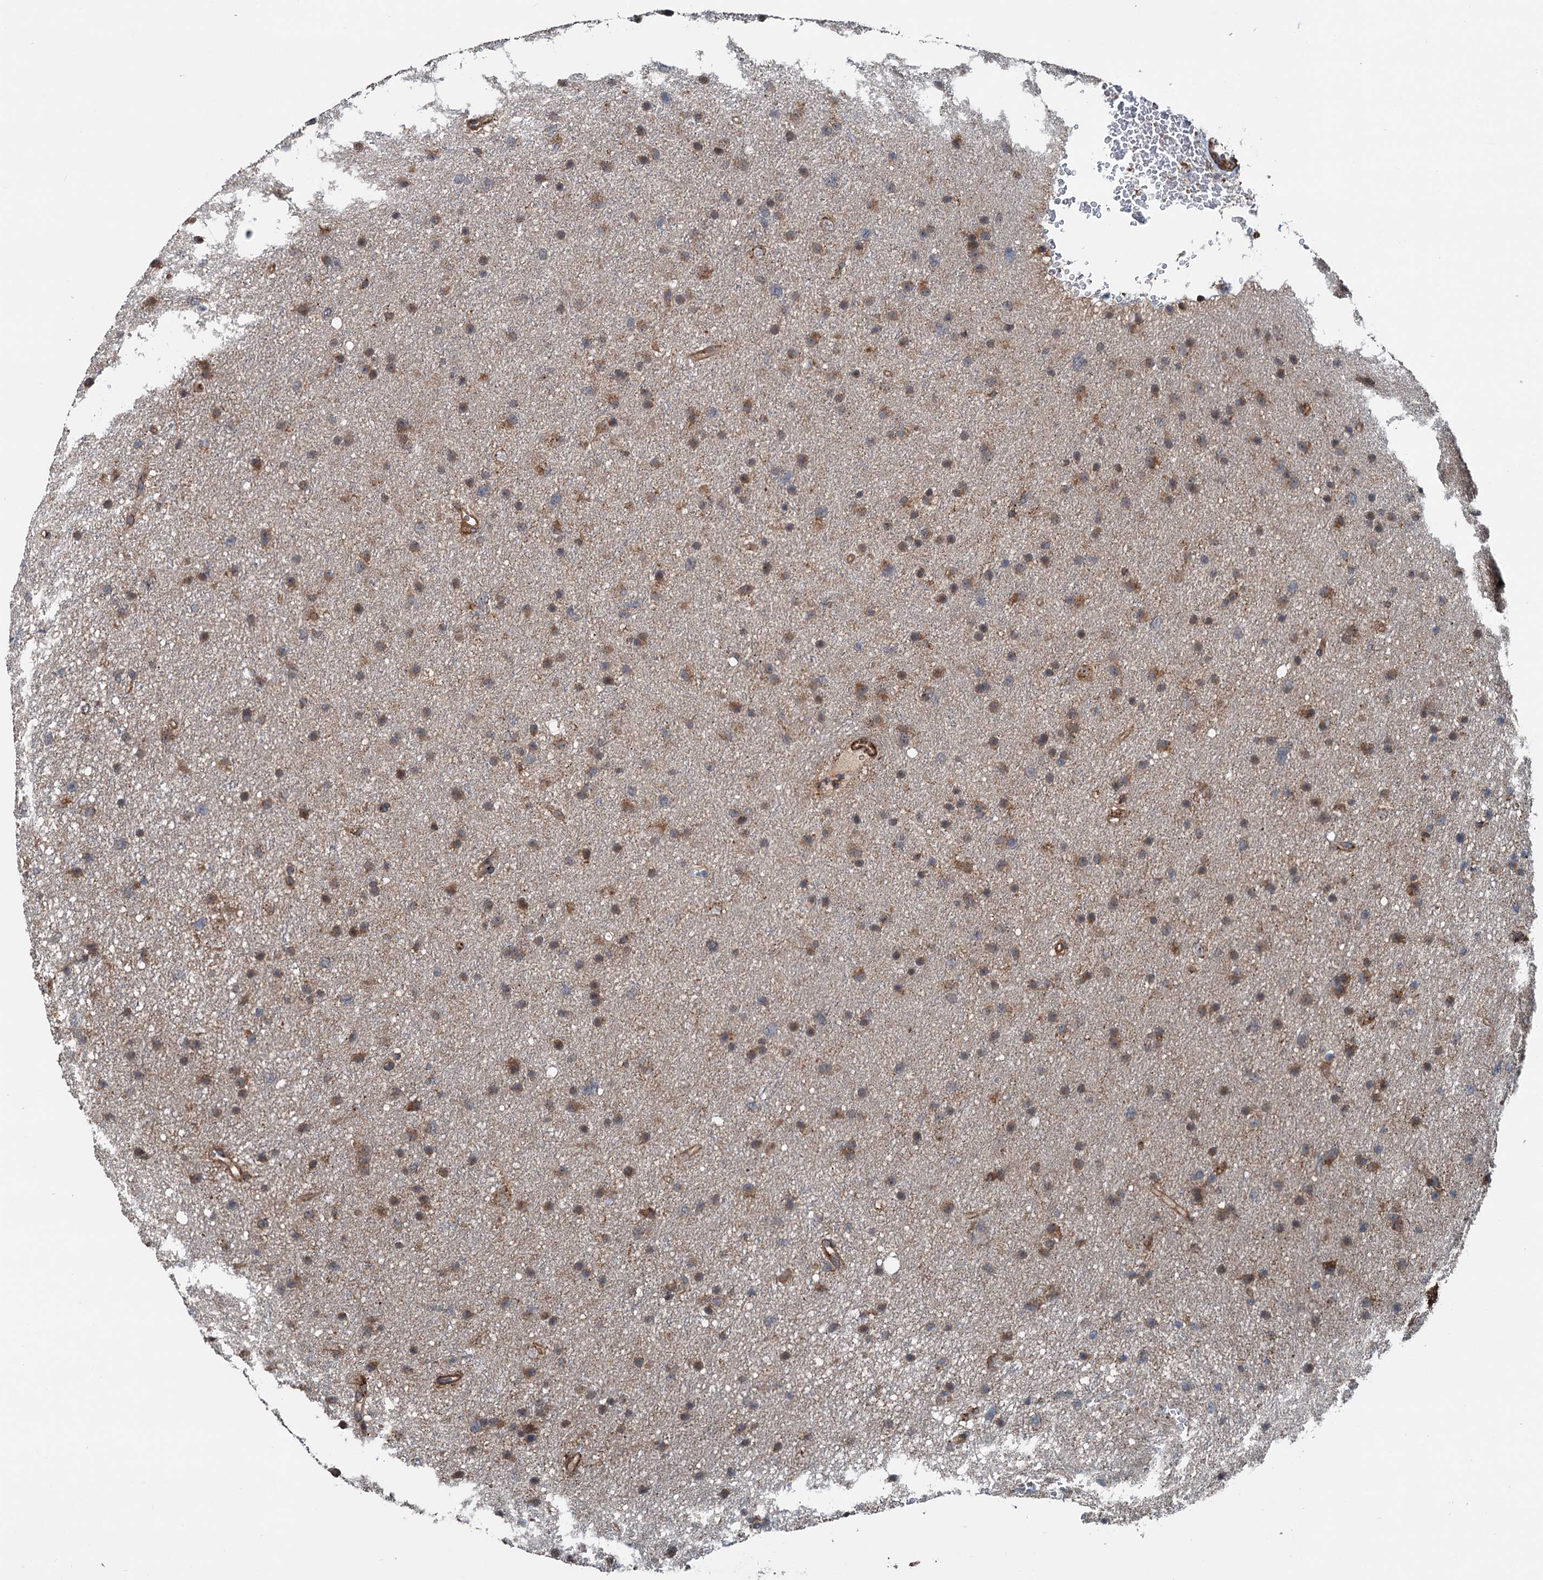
{"staining": {"intensity": "moderate", "quantity": ">75%", "location": "cytoplasmic/membranous"}, "tissue": "glioma", "cell_type": "Tumor cells", "image_type": "cancer", "snomed": [{"axis": "morphology", "description": "Glioma, malignant, Low grade"}, {"axis": "topography", "description": "Cerebral cortex"}], "caption": "Protein analysis of malignant low-grade glioma tissue shows moderate cytoplasmic/membranous positivity in about >75% of tumor cells.", "gene": "TEDC1", "patient": {"sex": "female", "age": 39}}